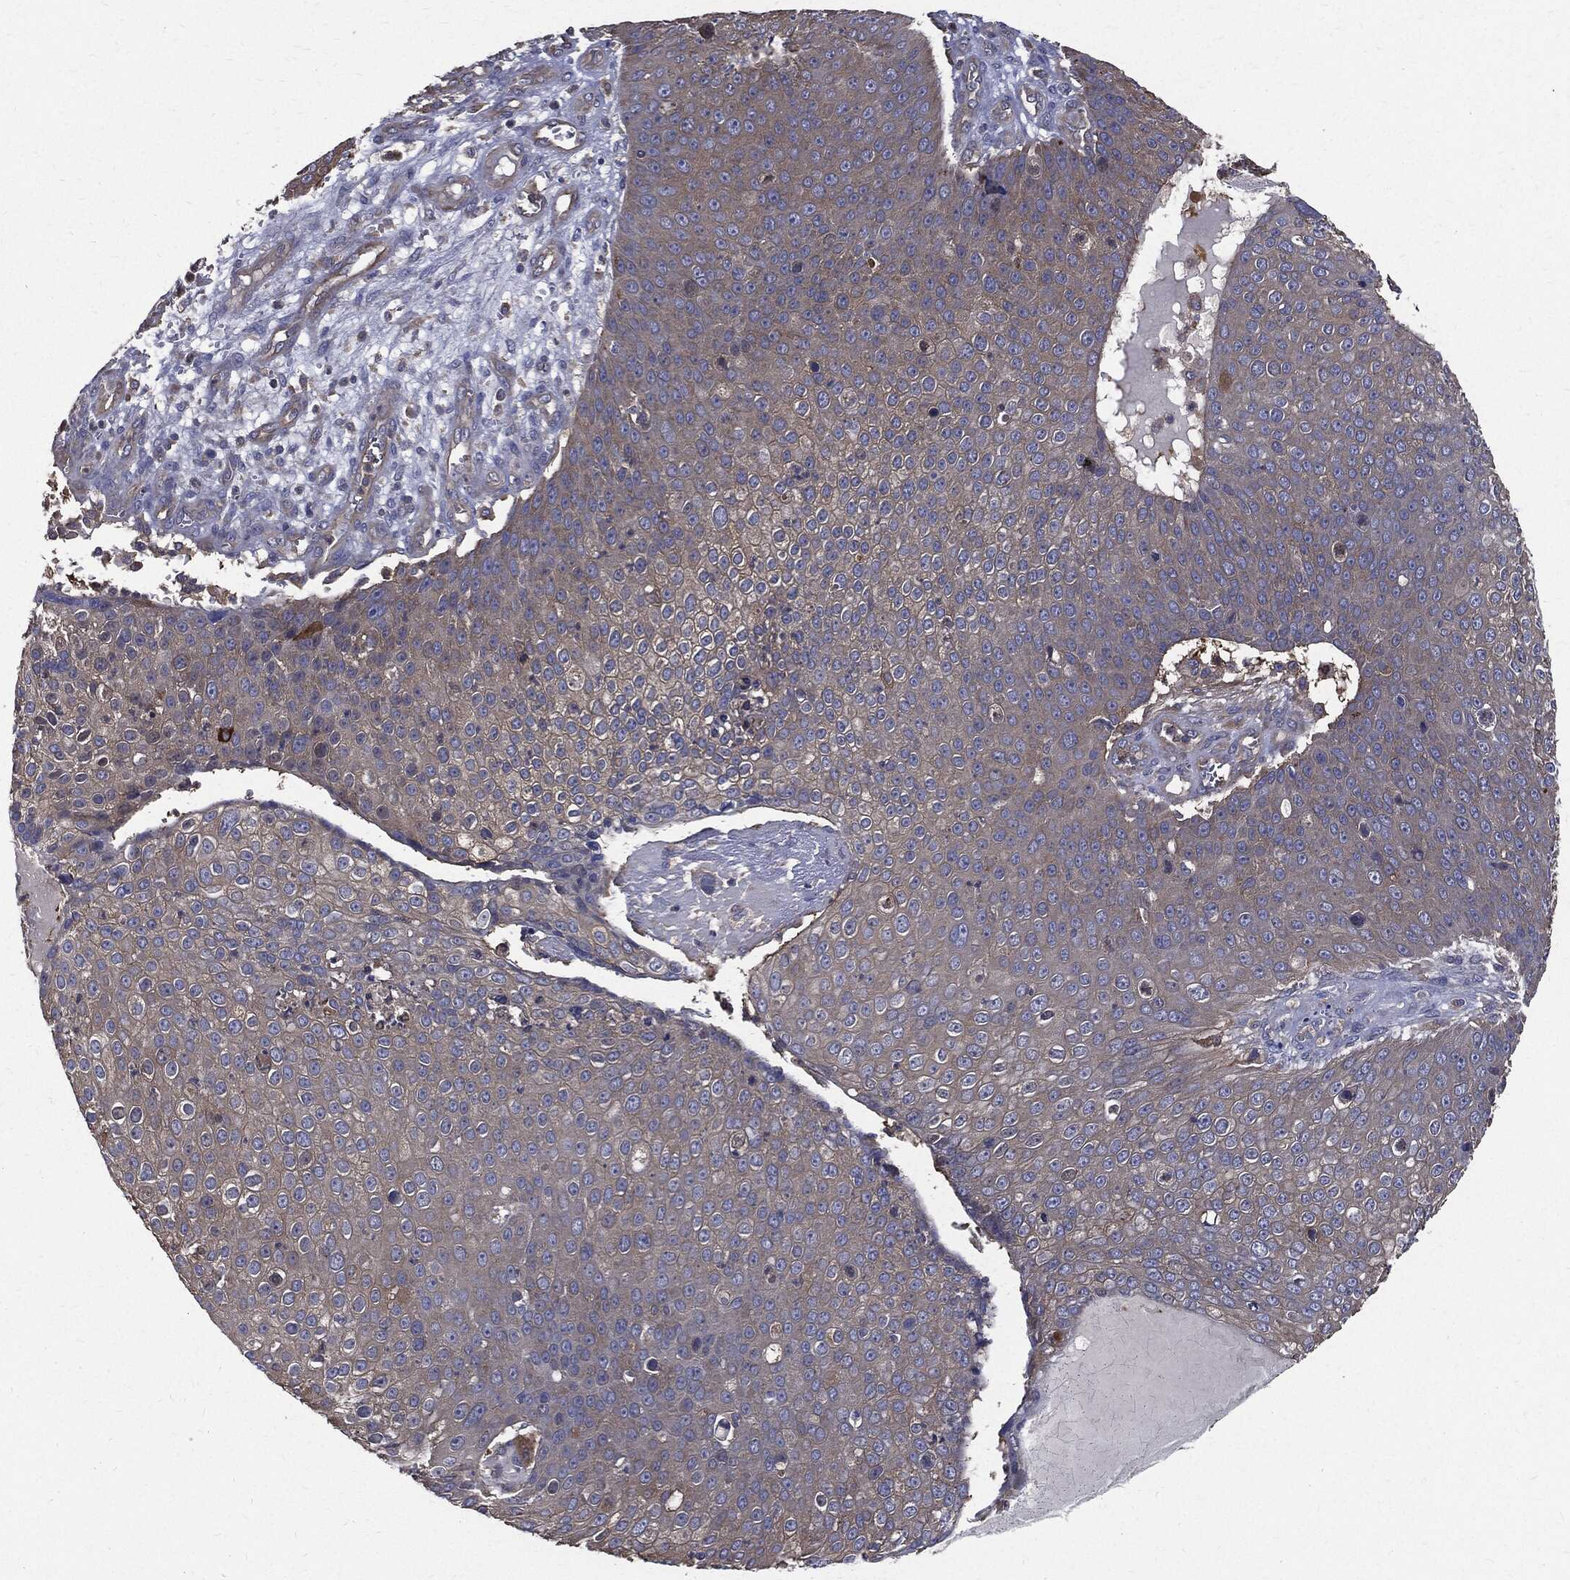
{"staining": {"intensity": "negative", "quantity": "none", "location": "none"}, "tissue": "skin cancer", "cell_type": "Tumor cells", "image_type": "cancer", "snomed": [{"axis": "morphology", "description": "Squamous cell carcinoma, NOS"}, {"axis": "topography", "description": "Skin"}], "caption": "IHC histopathology image of neoplastic tissue: skin squamous cell carcinoma stained with DAB reveals no significant protein positivity in tumor cells.", "gene": "PDCD6IP", "patient": {"sex": "male", "age": 71}}